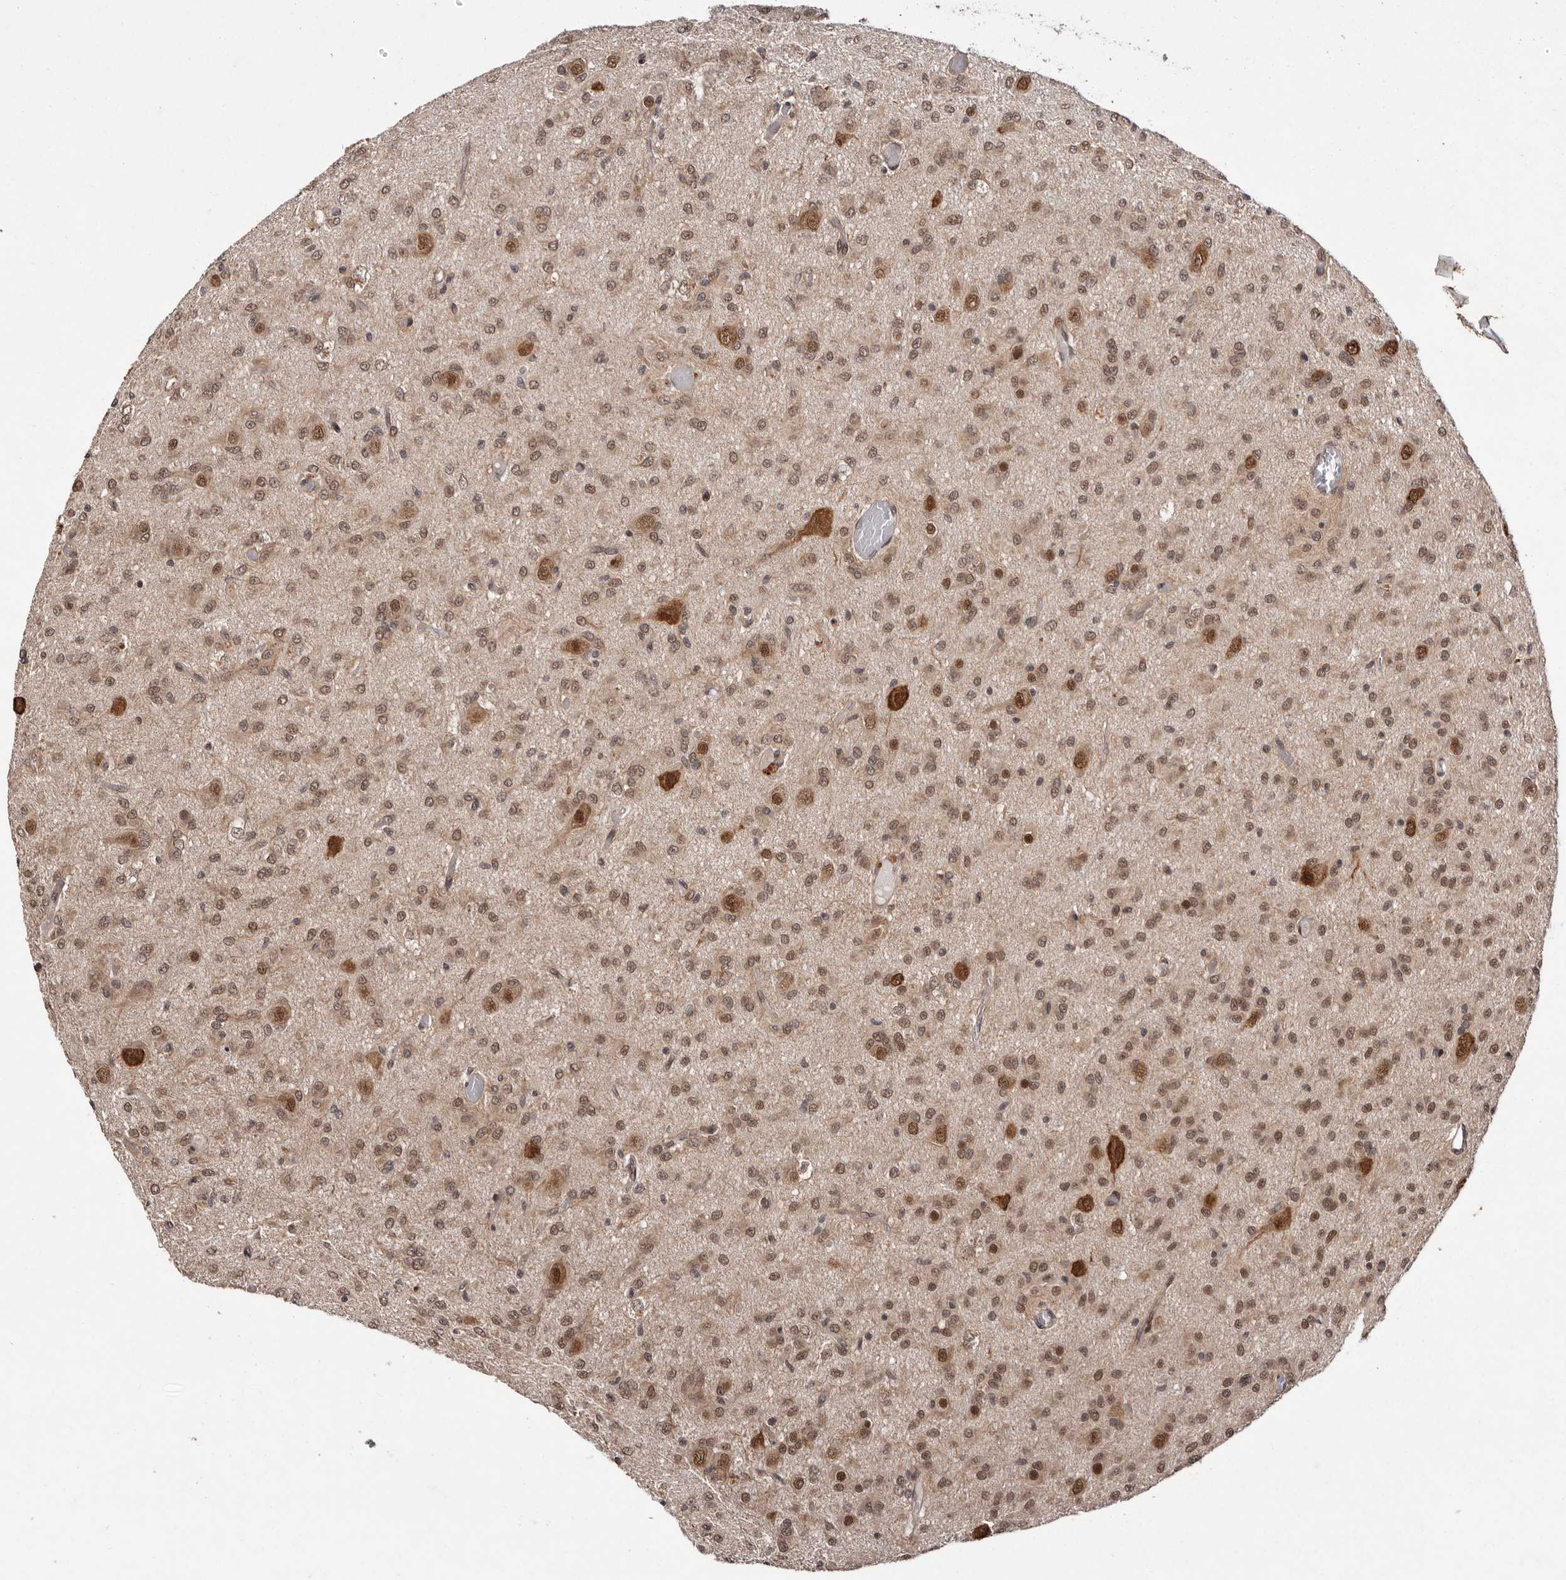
{"staining": {"intensity": "moderate", "quantity": ">75%", "location": "cytoplasmic/membranous,nuclear"}, "tissue": "glioma", "cell_type": "Tumor cells", "image_type": "cancer", "snomed": [{"axis": "morphology", "description": "Glioma, malignant, High grade"}, {"axis": "topography", "description": "Brain"}], "caption": "The photomicrograph shows immunohistochemical staining of glioma. There is moderate cytoplasmic/membranous and nuclear expression is seen in approximately >75% of tumor cells.", "gene": "LRGUK", "patient": {"sex": "female", "age": 59}}